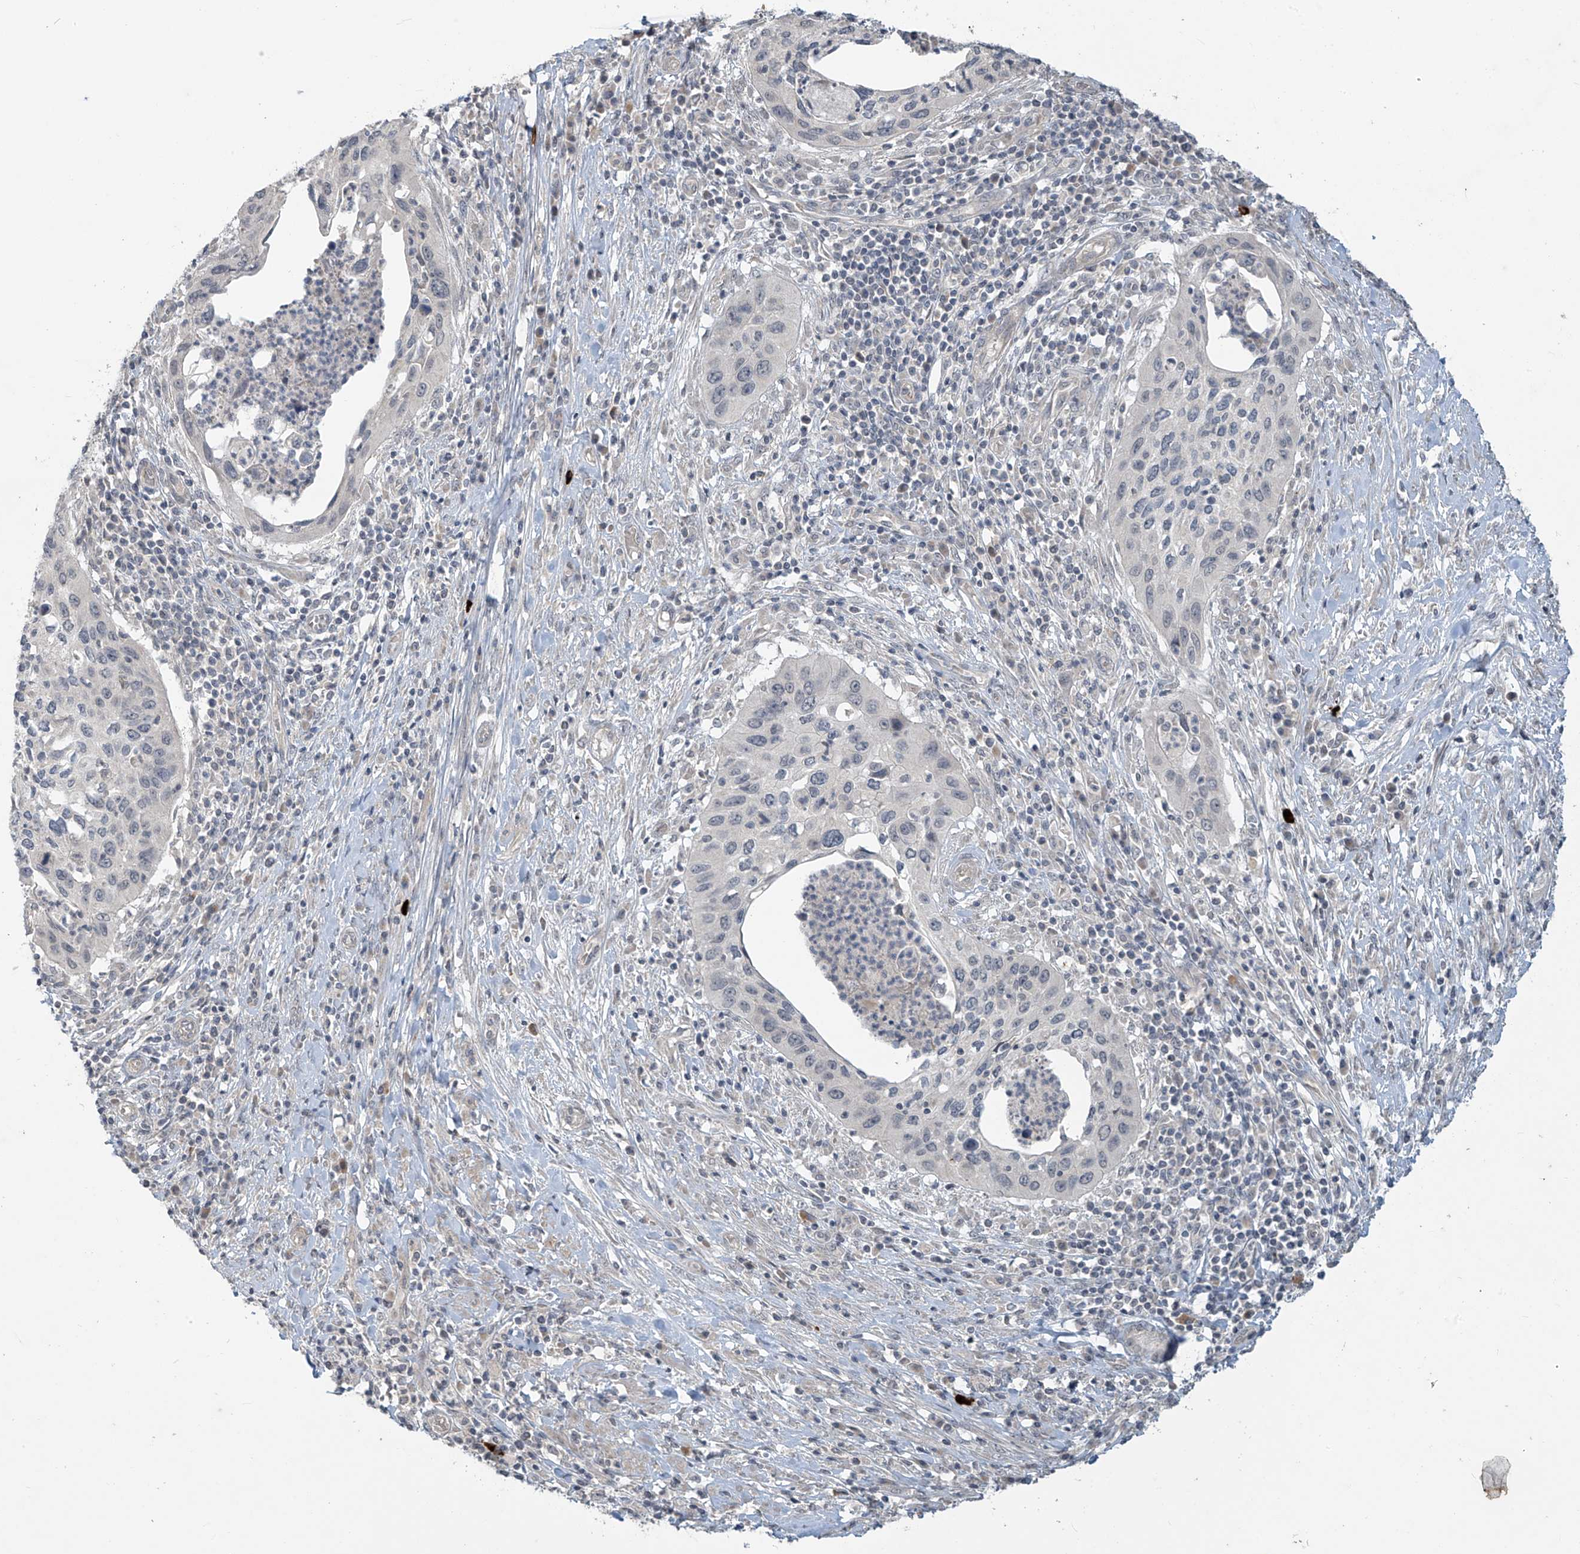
{"staining": {"intensity": "negative", "quantity": "none", "location": "none"}, "tissue": "cervical cancer", "cell_type": "Tumor cells", "image_type": "cancer", "snomed": [{"axis": "morphology", "description": "Squamous cell carcinoma, NOS"}, {"axis": "topography", "description": "Cervix"}], "caption": "Immunohistochemistry of cervical cancer demonstrates no staining in tumor cells.", "gene": "DGKQ", "patient": {"sex": "female", "age": 38}}